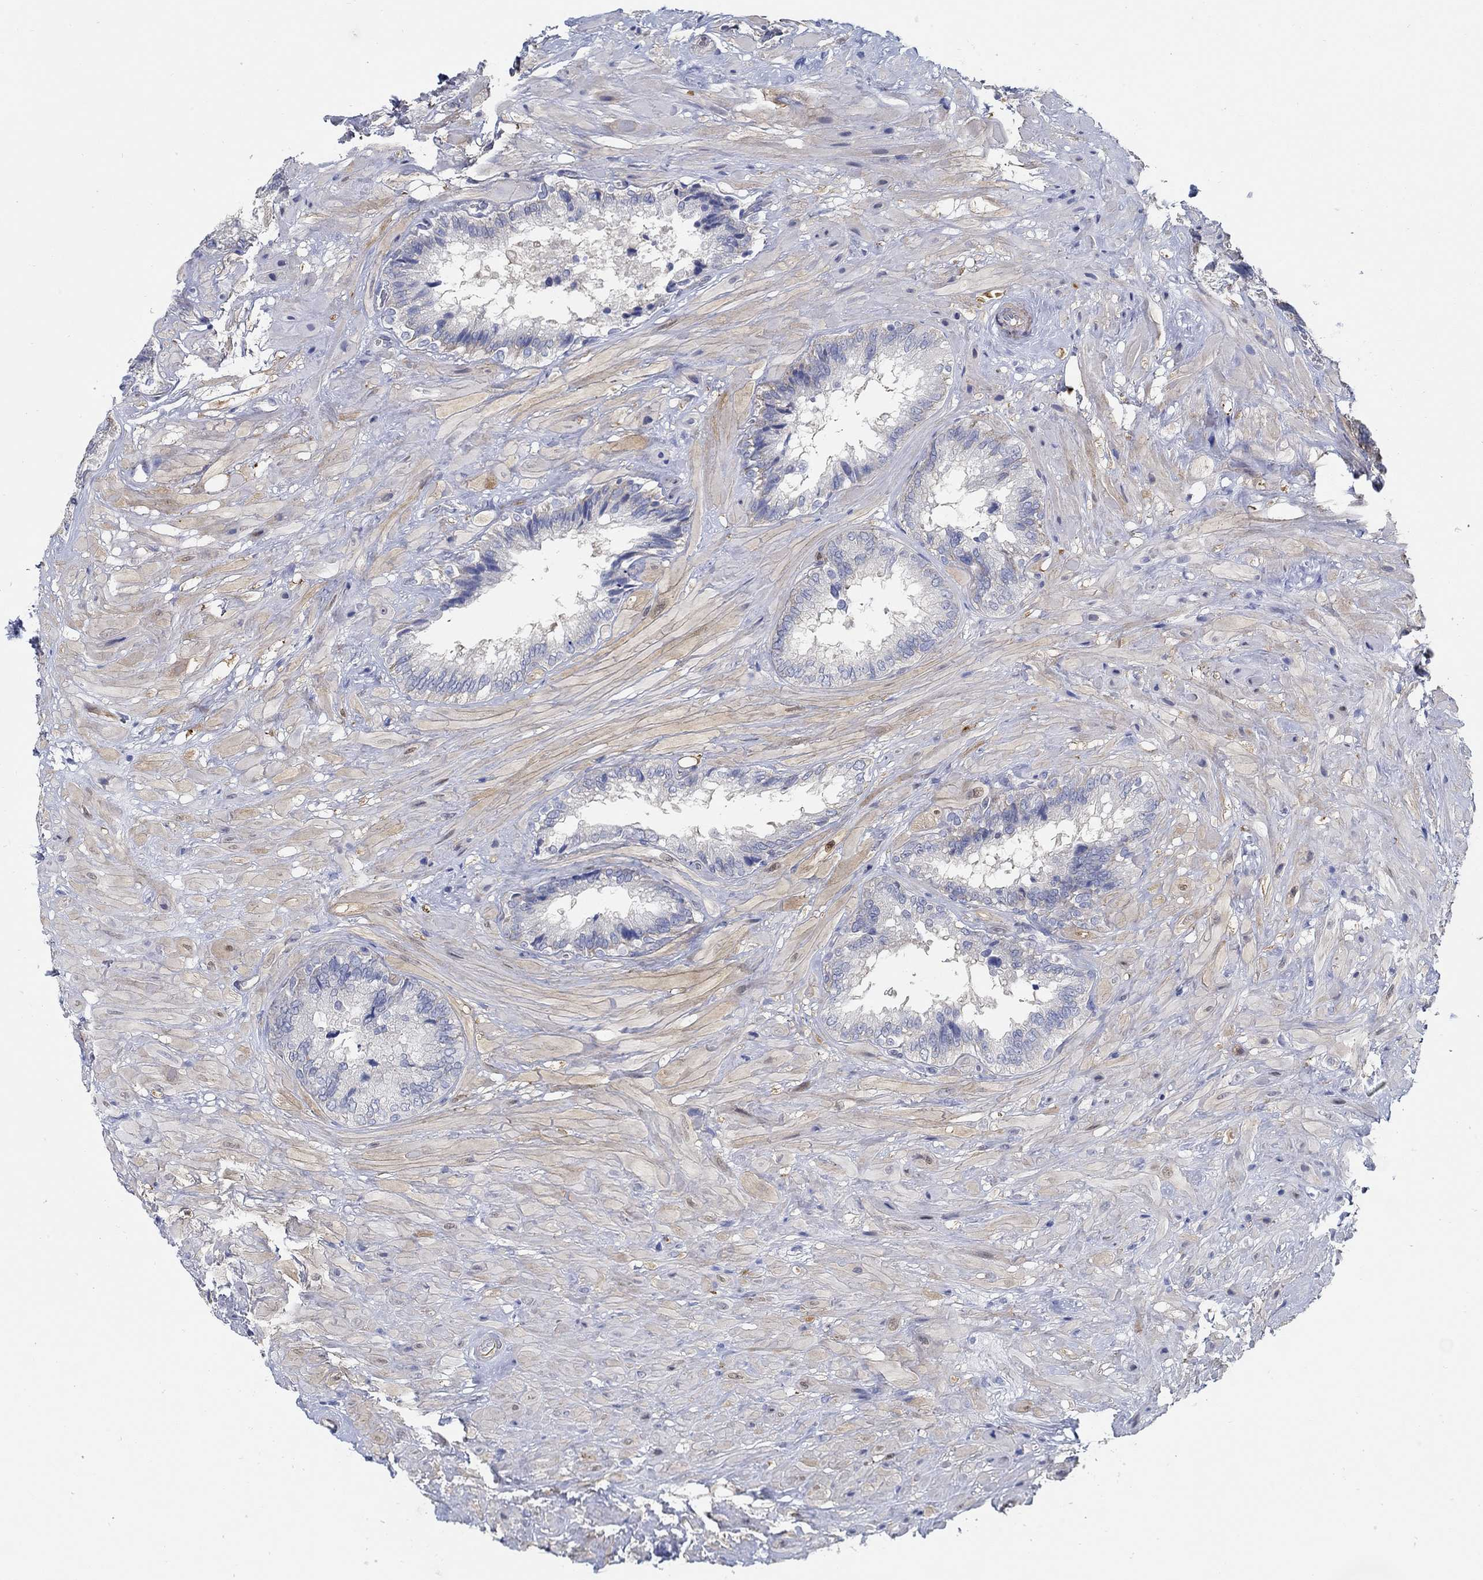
{"staining": {"intensity": "negative", "quantity": "none", "location": "none"}, "tissue": "seminal vesicle", "cell_type": "Glandular cells", "image_type": "normal", "snomed": [{"axis": "morphology", "description": "Normal tissue, NOS"}, {"axis": "topography", "description": "Seminal veicle"}], "caption": "There is no significant expression in glandular cells of seminal vesicle. (Stains: DAB (3,3'-diaminobenzidine) immunohistochemistry (IHC) with hematoxylin counter stain, Microscopy: brightfield microscopy at high magnification).", "gene": "C15orf39", "patient": {"sex": "male", "age": 67}}